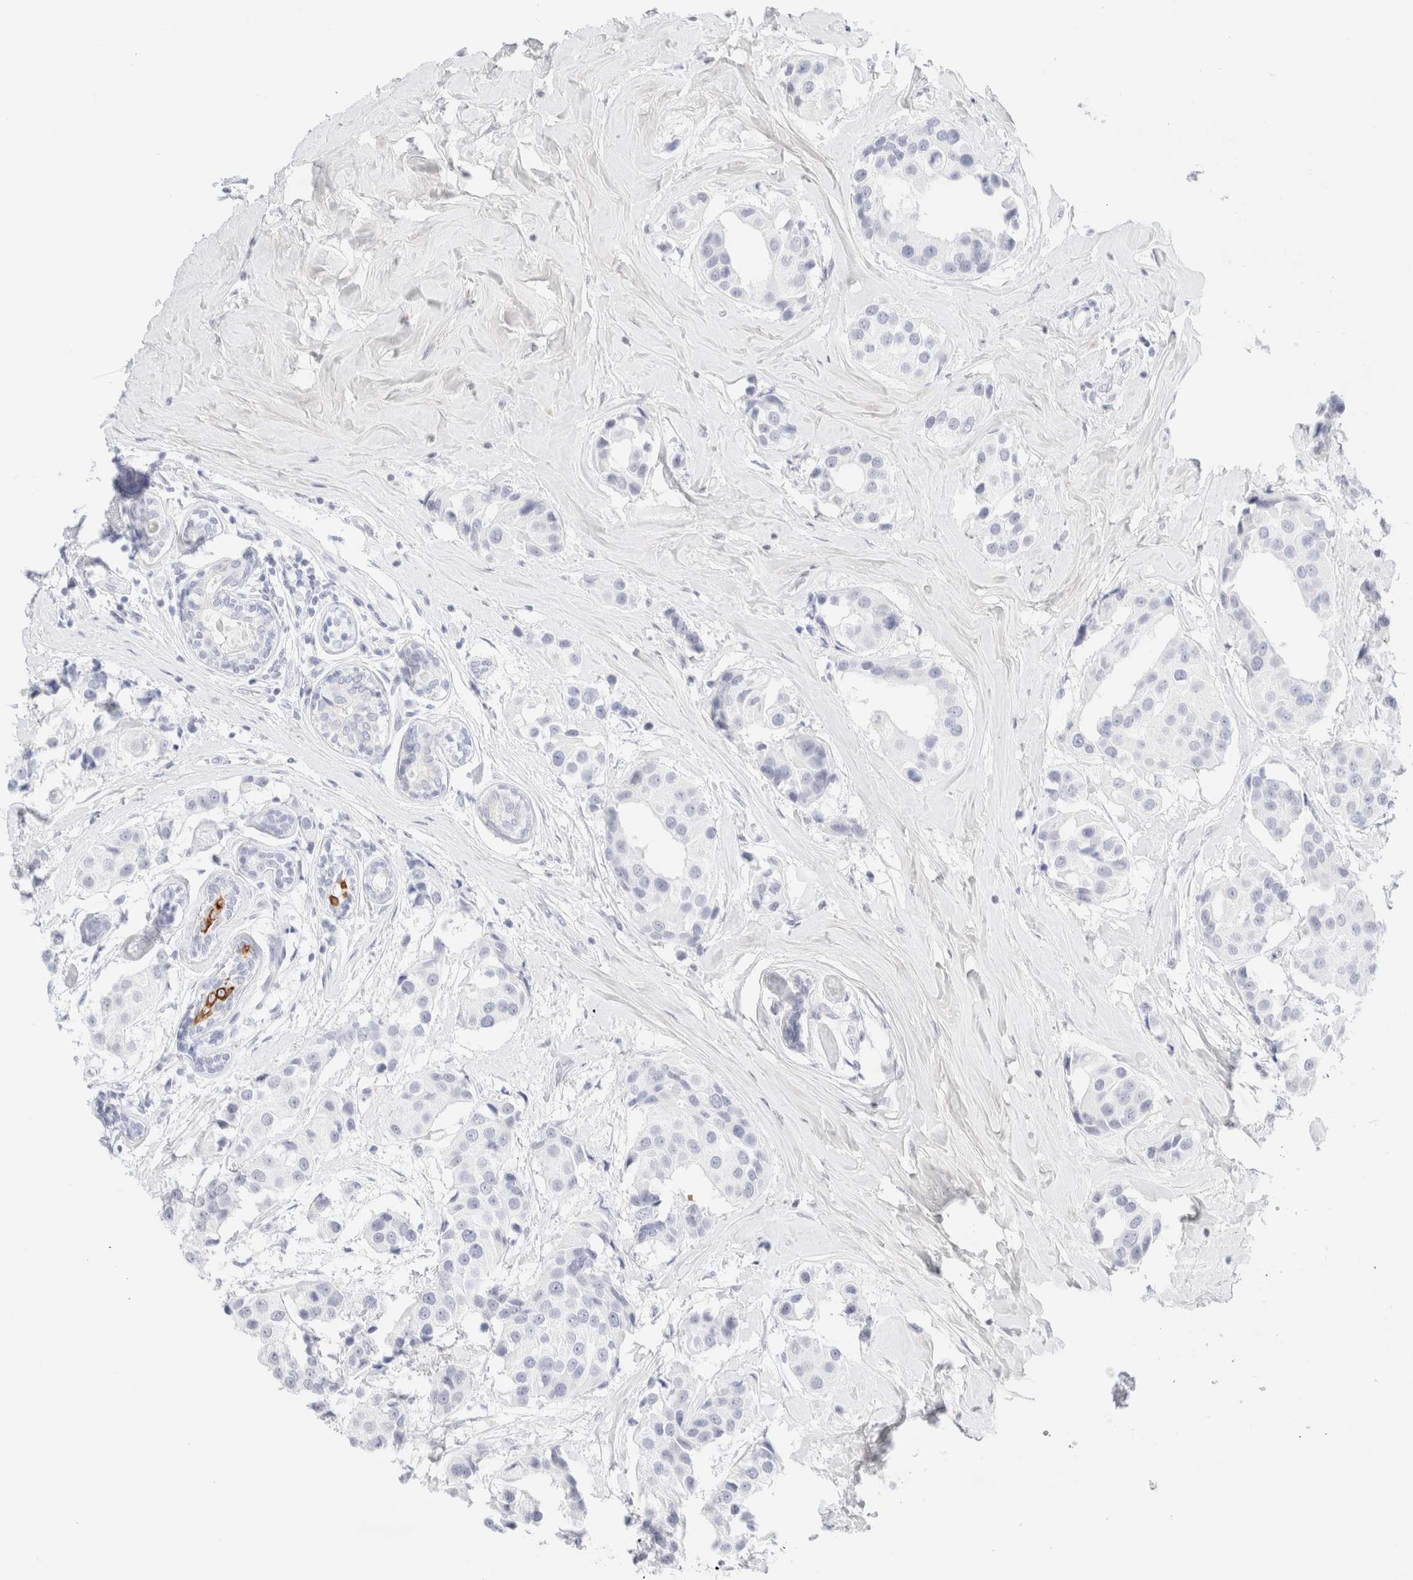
{"staining": {"intensity": "negative", "quantity": "none", "location": "none"}, "tissue": "breast cancer", "cell_type": "Tumor cells", "image_type": "cancer", "snomed": [{"axis": "morphology", "description": "Normal tissue, NOS"}, {"axis": "morphology", "description": "Duct carcinoma"}, {"axis": "topography", "description": "Breast"}], "caption": "Human breast cancer (infiltrating ductal carcinoma) stained for a protein using immunohistochemistry (IHC) shows no positivity in tumor cells.", "gene": "KRT15", "patient": {"sex": "female", "age": 39}}